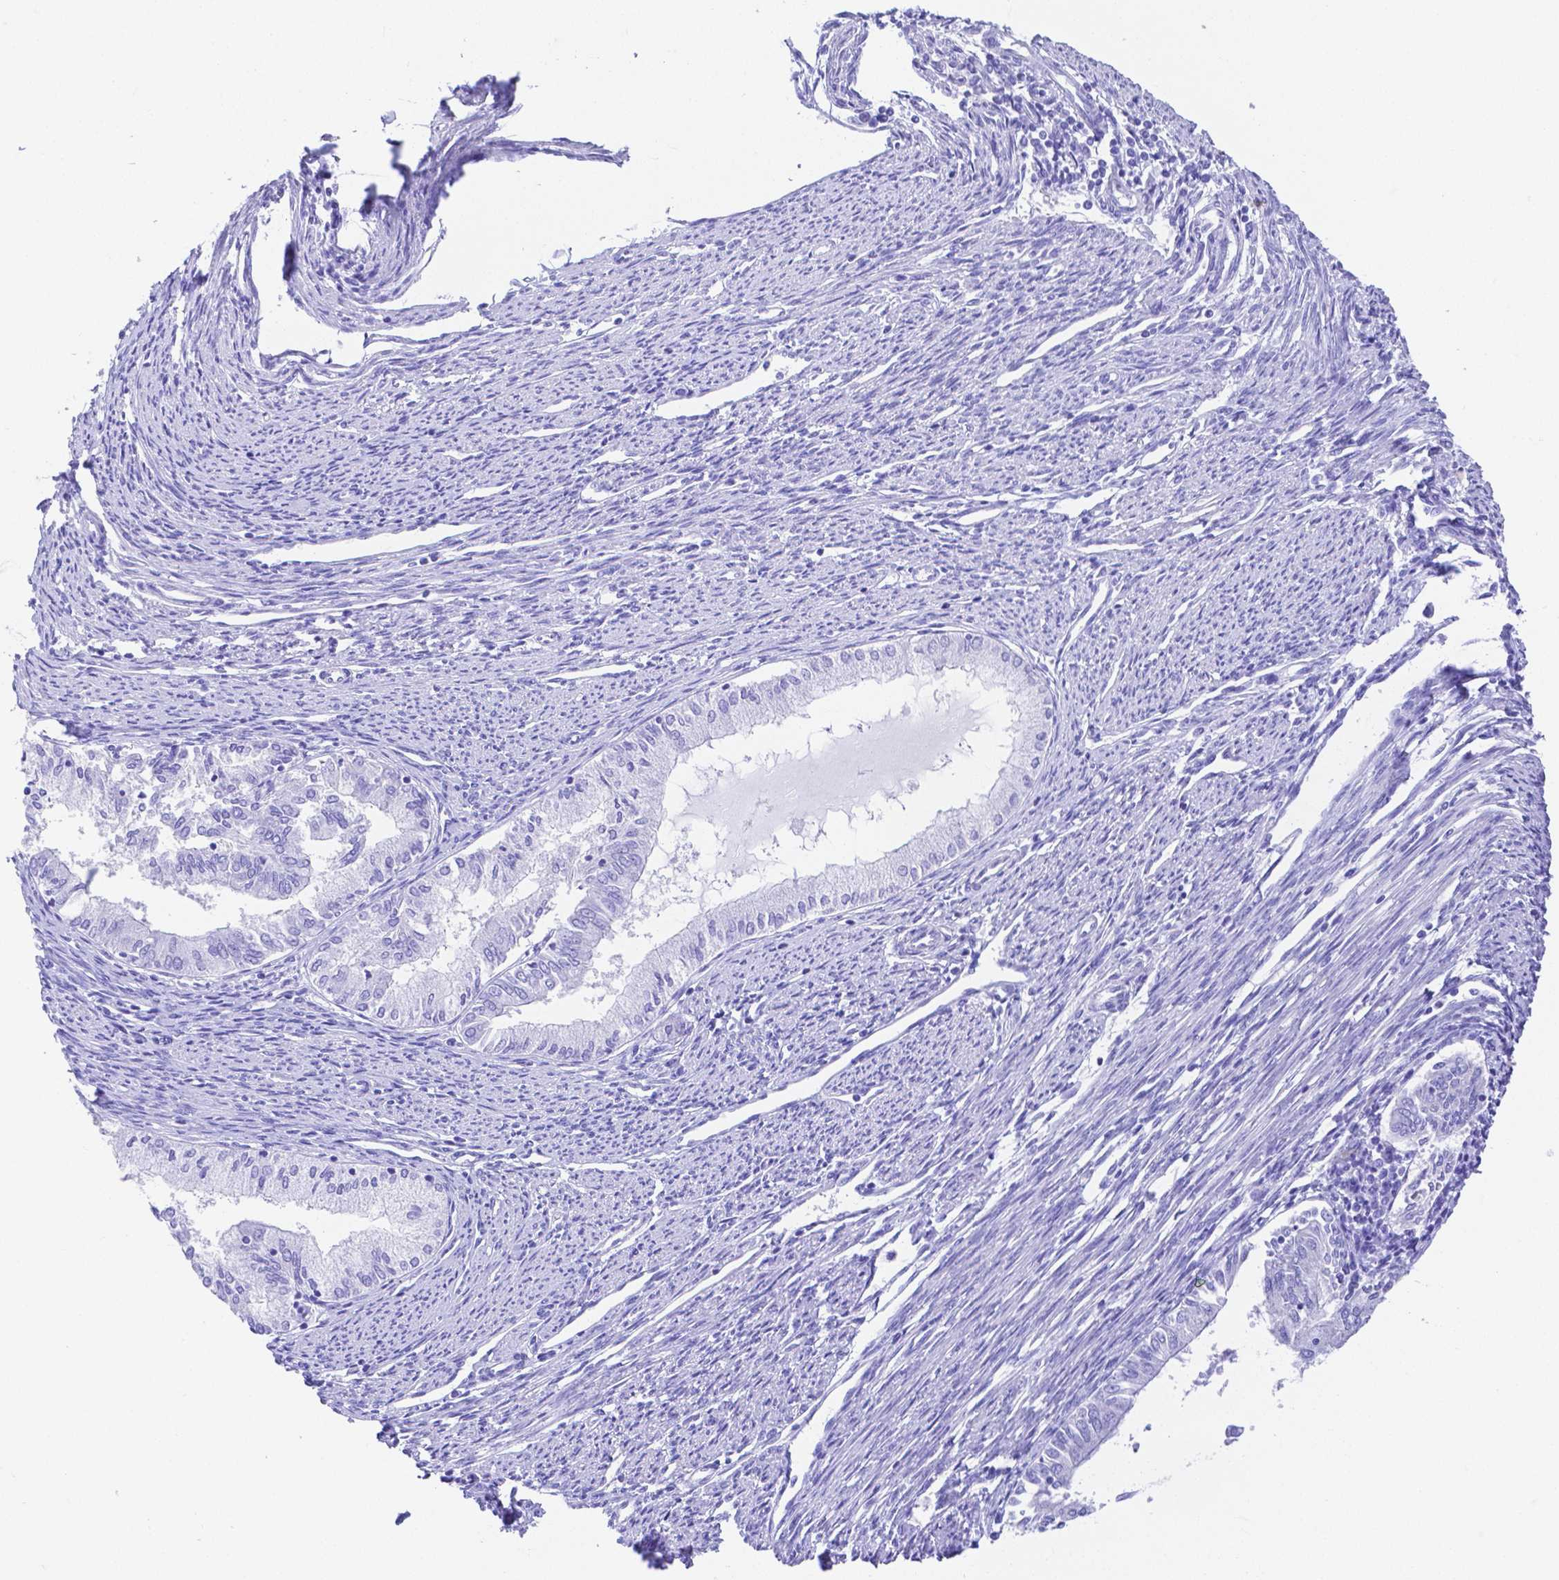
{"staining": {"intensity": "negative", "quantity": "none", "location": "none"}, "tissue": "endometrial cancer", "cell_type": "Tumor cells", "image_type": "cancer", "snomed": [{"axis": "morphology", "description": "Adenocarcinoma, NOS"}, {"axis": "topography", "description": "Endometrium"}], "caption": "IHC photomicrograph of neoplastic tissue: endometrial adenocarcinoma stained with DAB (3,3'-diaminobenzidine) displays no significant protein expression in tumor cells. Nuclei are stained in blue.", "gene": "SMR3A", "patient": {"sex": "female", "age": 79}}